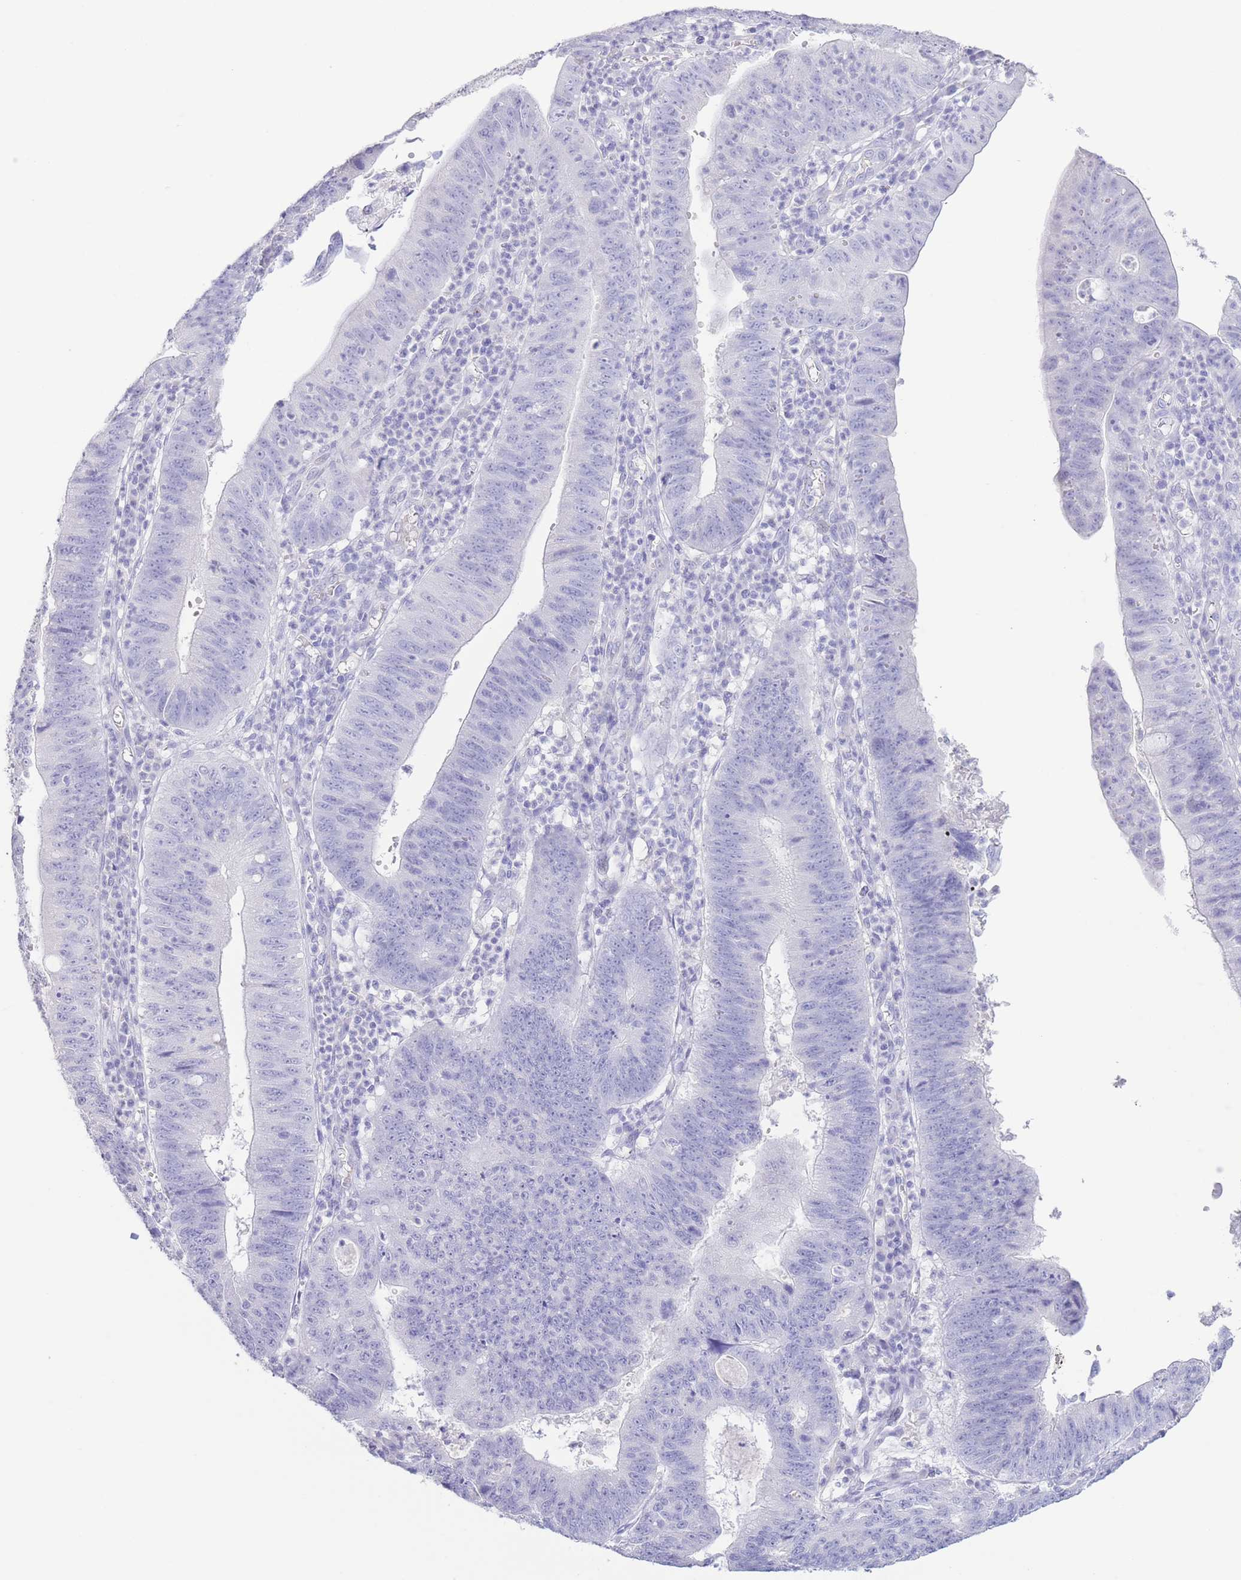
{"staining": {"intensity": "negative", "quantity": "none", "location": "none"}, "tissue": "stomach cancer", "cell_type": "Tumor cells", "image_type": "cancer", "snomed": [{"axis": "morphology", "description": "Adenocarcinoma, NOS"}, {"axis": "topography", "description": "Stomach"}], "caption": "Protein analysis of stomach cancer (adenocarcinoma) reveals no significant staining in tumor cells. Nuclei are stained in blue.", "gene": "PKLR", "patient": {"sex": "male", "age": 59}}